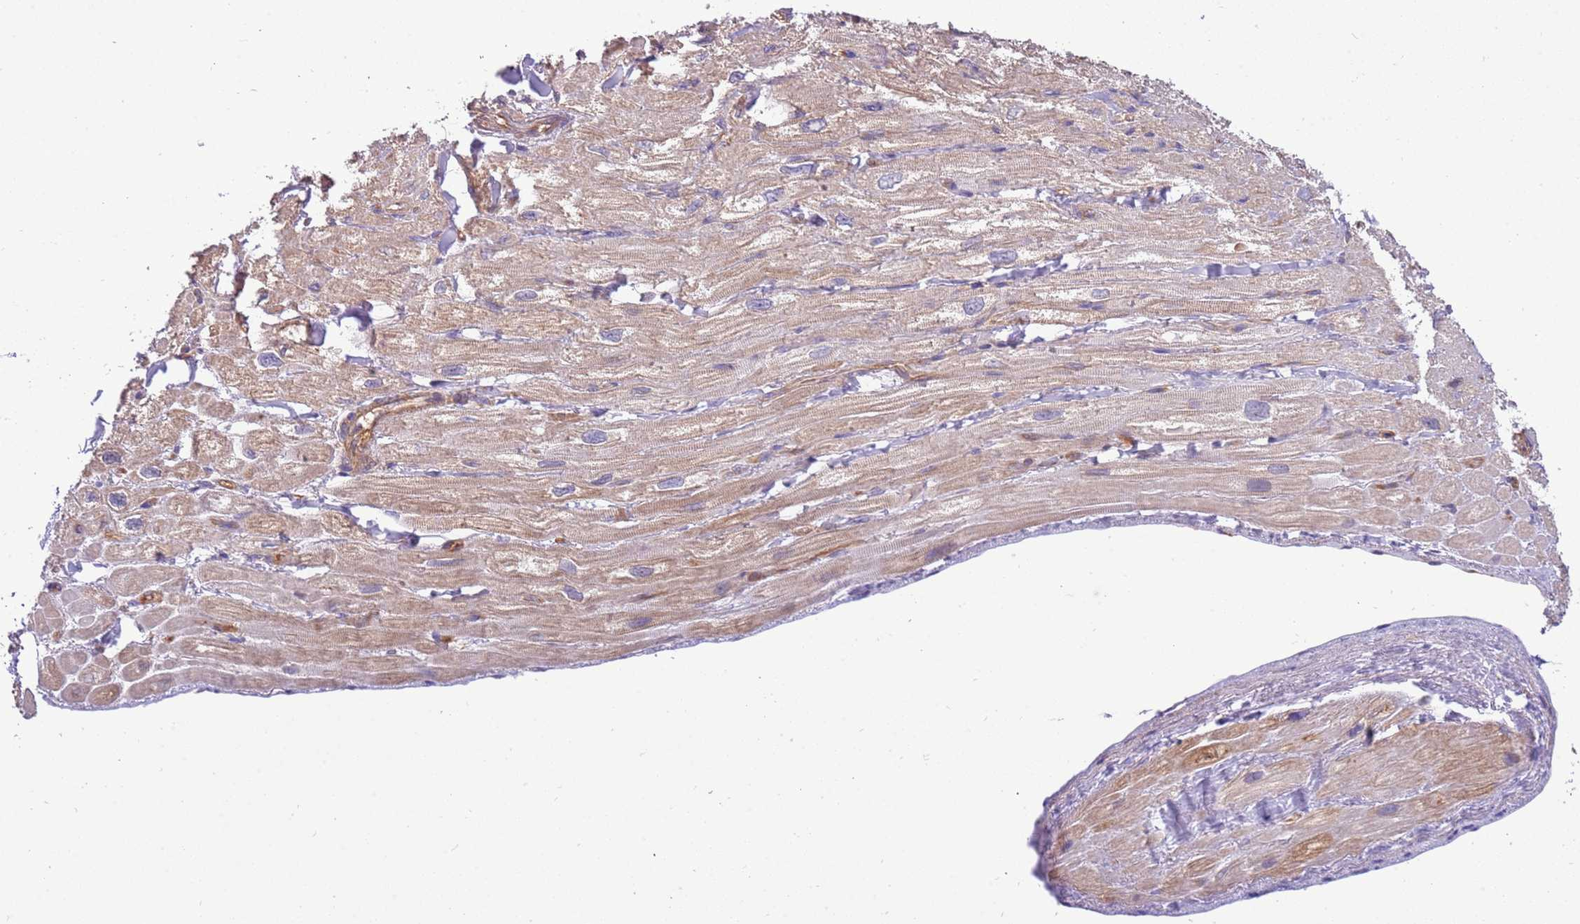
{"staining": {"intensity": "weak", "quantity": "25%-75%", "location": "cytoplasmic/membranous"}, "tissue": "heart muscle", "cell_type": "Cardiomyocytes", "image_type": "normal", "snomed": [{"axis": "morphology", "description": "Normal tissue, NOS"}, {"axis": "topography", "description": "Heart"}], "caption": "Weak cytoplasmic/membranous protein expression is appreciated in approximately 25%-75% of cardiomyocytes in heart muscle.", "gene": "STIP1", "patient": {"sex": "male", "age": 65}}